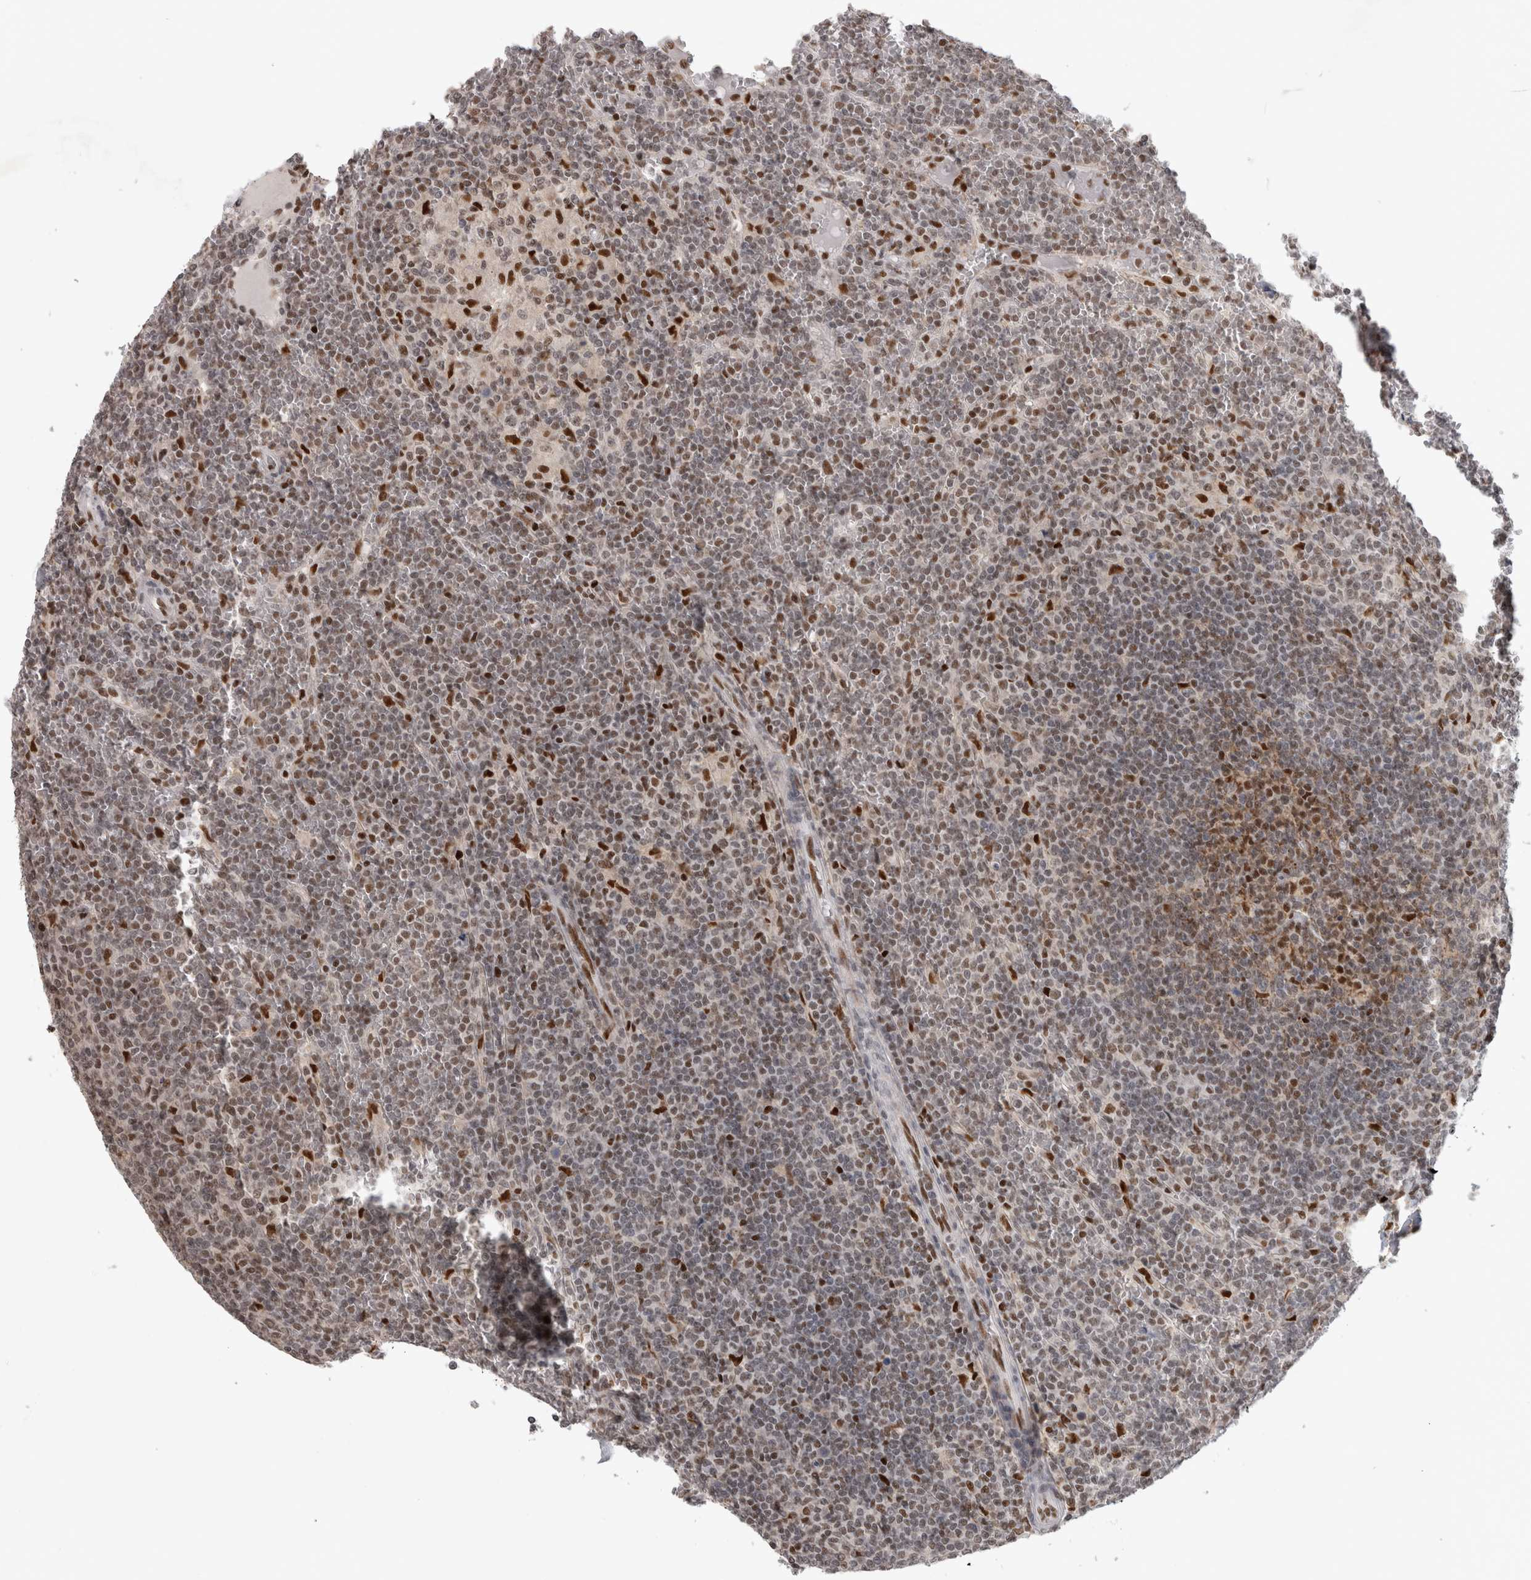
{"staining": {"intensity": "weak", "quantity": "<25%", "location": "nuclear"}, "tissue": "lymphoma", "cell_type": "Tumor cells", "image_type": "cancer", "snomed": [{"axis": "morphology", "description": "Malignant lymphoma, non-Hodgkin's type, Low grade"}, {"axis": "topography", "description": "Spleen"}], "caption": "Micrograph shows no protein expression in tumor cells of malignant lymphoma, non-Hodgkin's type (low-grade) tissue.", "gene": "SRARP", "patient": {"sex": "female", "age": 19}}